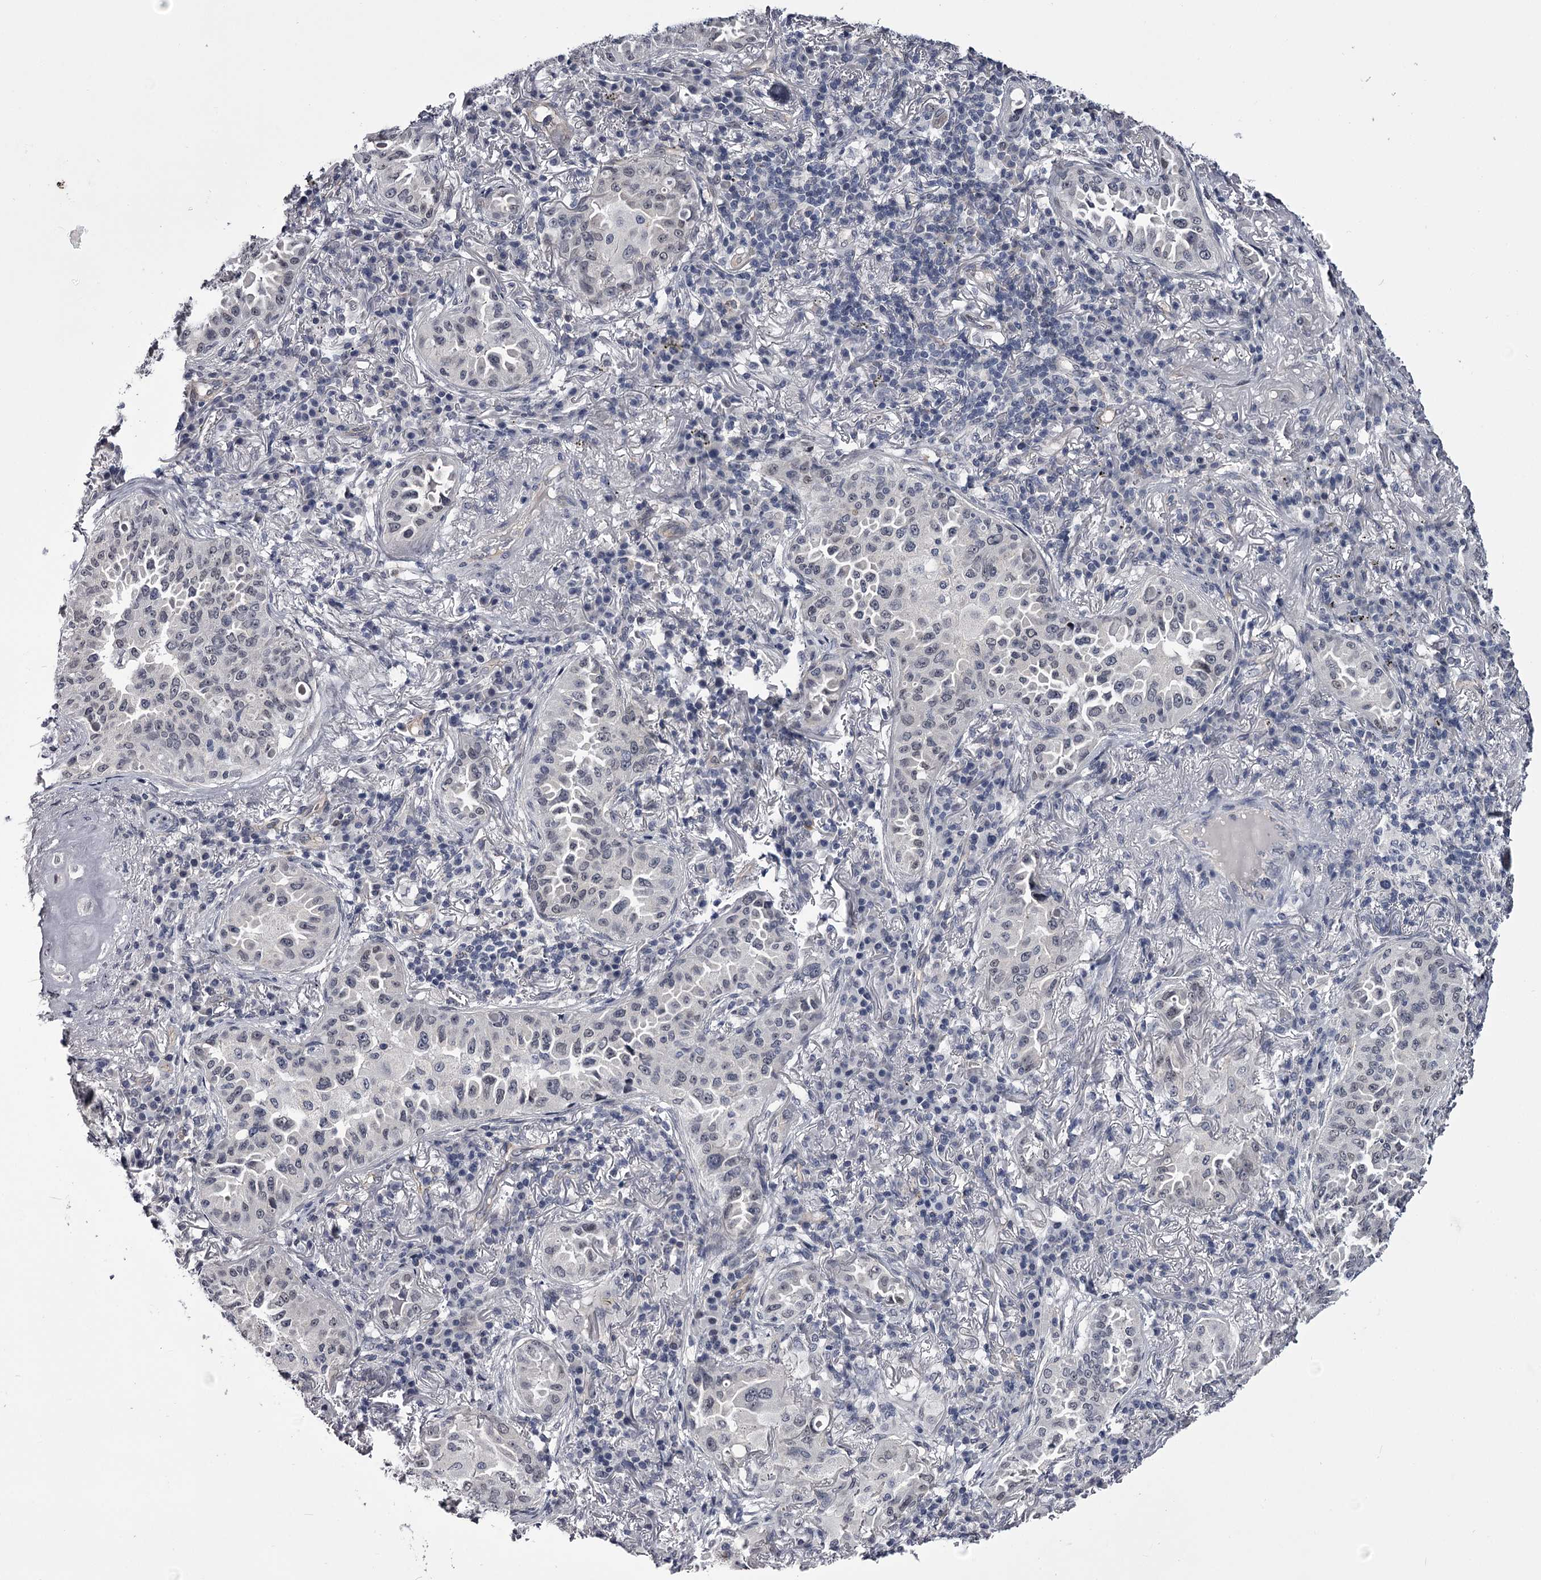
{"staining": {"intensity": "negative", "quantity": "none", "location": "none"}, "tissue": "lung cancer", "cell_type": "Tumor cells", "image_type": "cancer", "snomed": [{"axis": "morphology", "description": "Adenocarcinoma, NOS"}, {"axis": "topography", "description": "Lung"}], "caption": "There is no significant staining in tumor cells of lung cancer. (Brightfield microscopy of DAB (3,3'-diaminobenzidine) immunohistochemistry (IHC) at high magnification).", "gene": "OVOL2", "patient": {"sex": "female", "age": 69}}